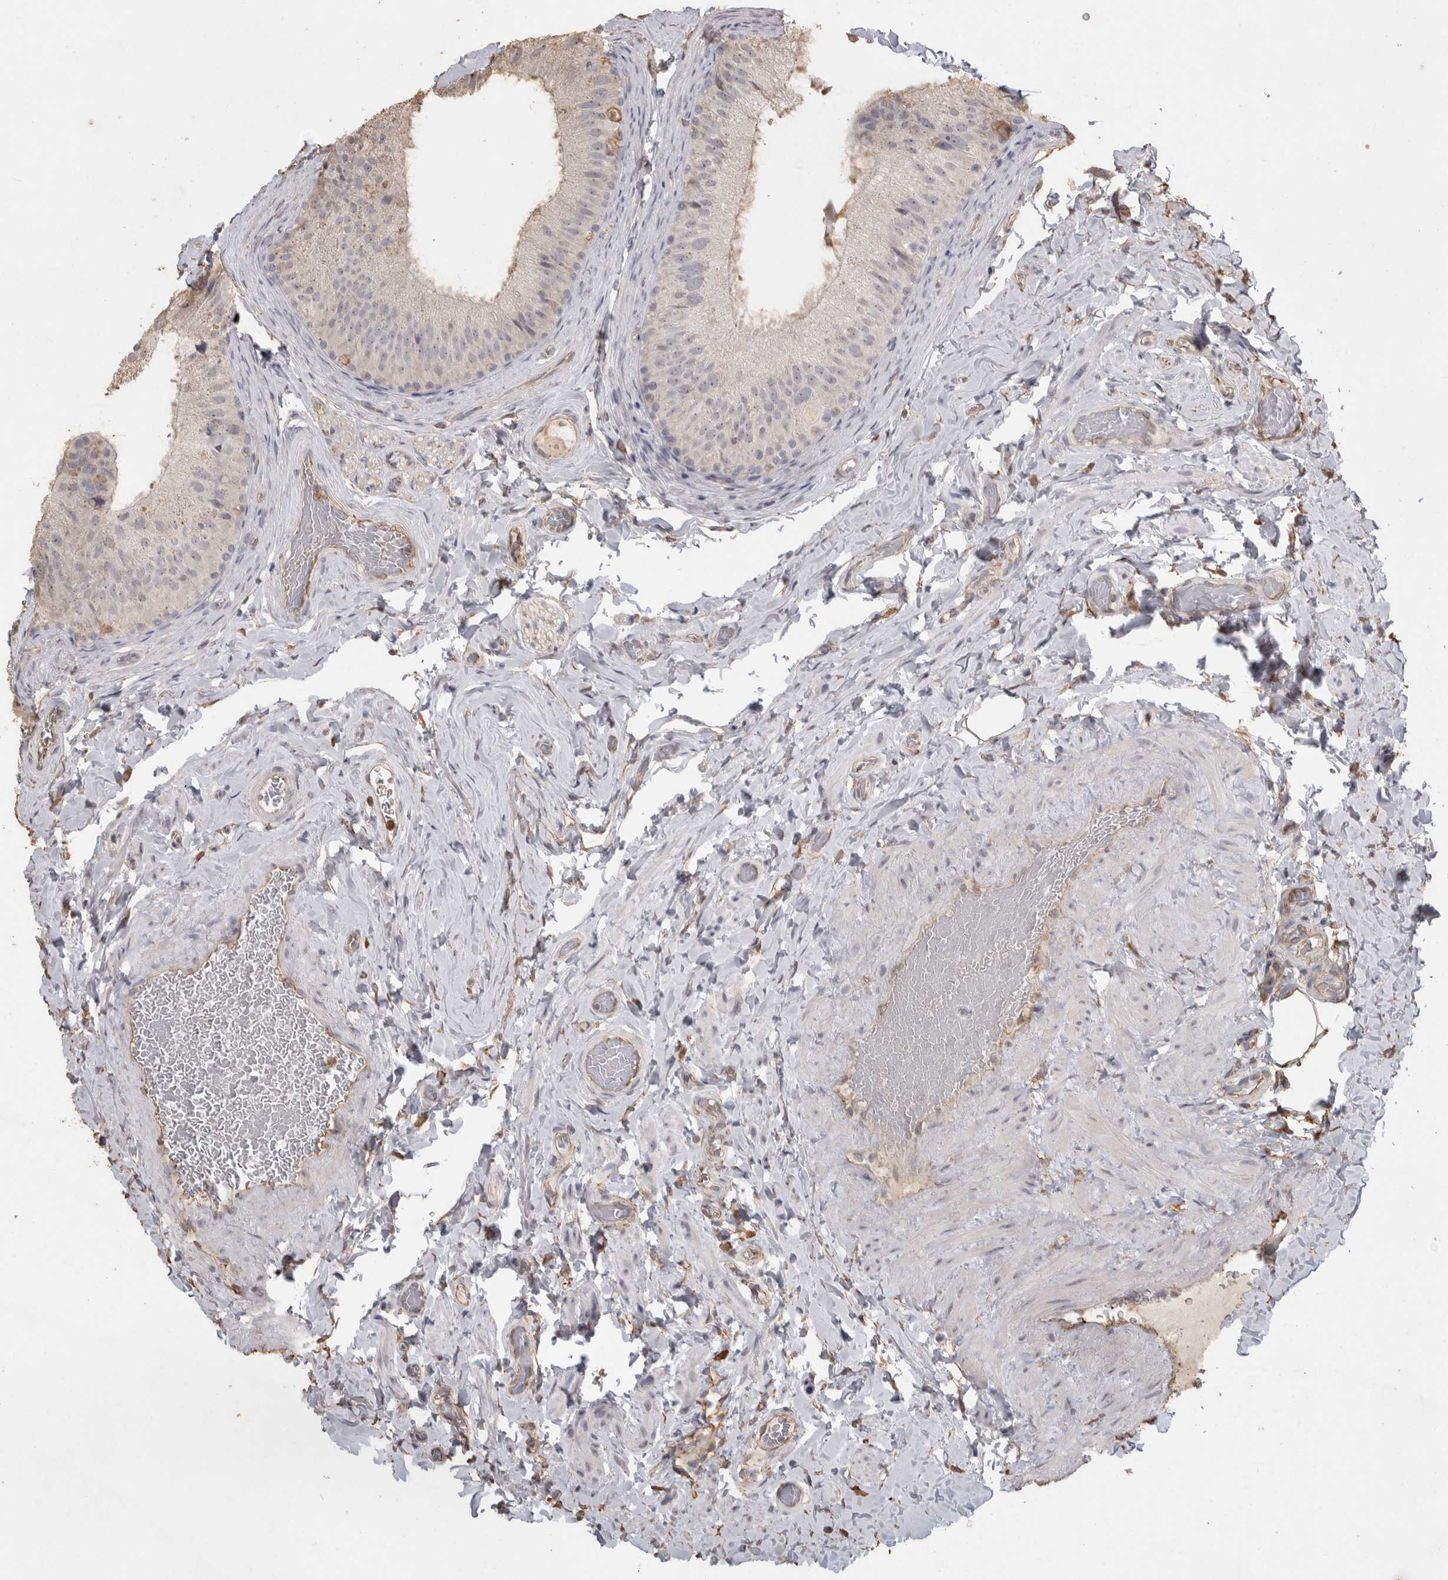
{"staining": {"intensity": "moderate", "quantity": "<25%", "location": "cytoplasmic/membranous"}, "tissue": "epididymis", "cell_type": "Glandular cells", "image_type": "normal", "snomed": [{"axis": "morphology", "description": "Normal tissue, NOS"}, {"axis": "topography", "description": "Vascular tissue"}, {"axis": "topography", "description": "Epididymis"}], "caption": "Protein positivity by immunohistochemistry exhibits moderate cytoplasmic/membranous expression in about <25% of glandular cells in normal epididymis.", "gene": "REPS2", "patient": {"sex": "male", "age": 49}}